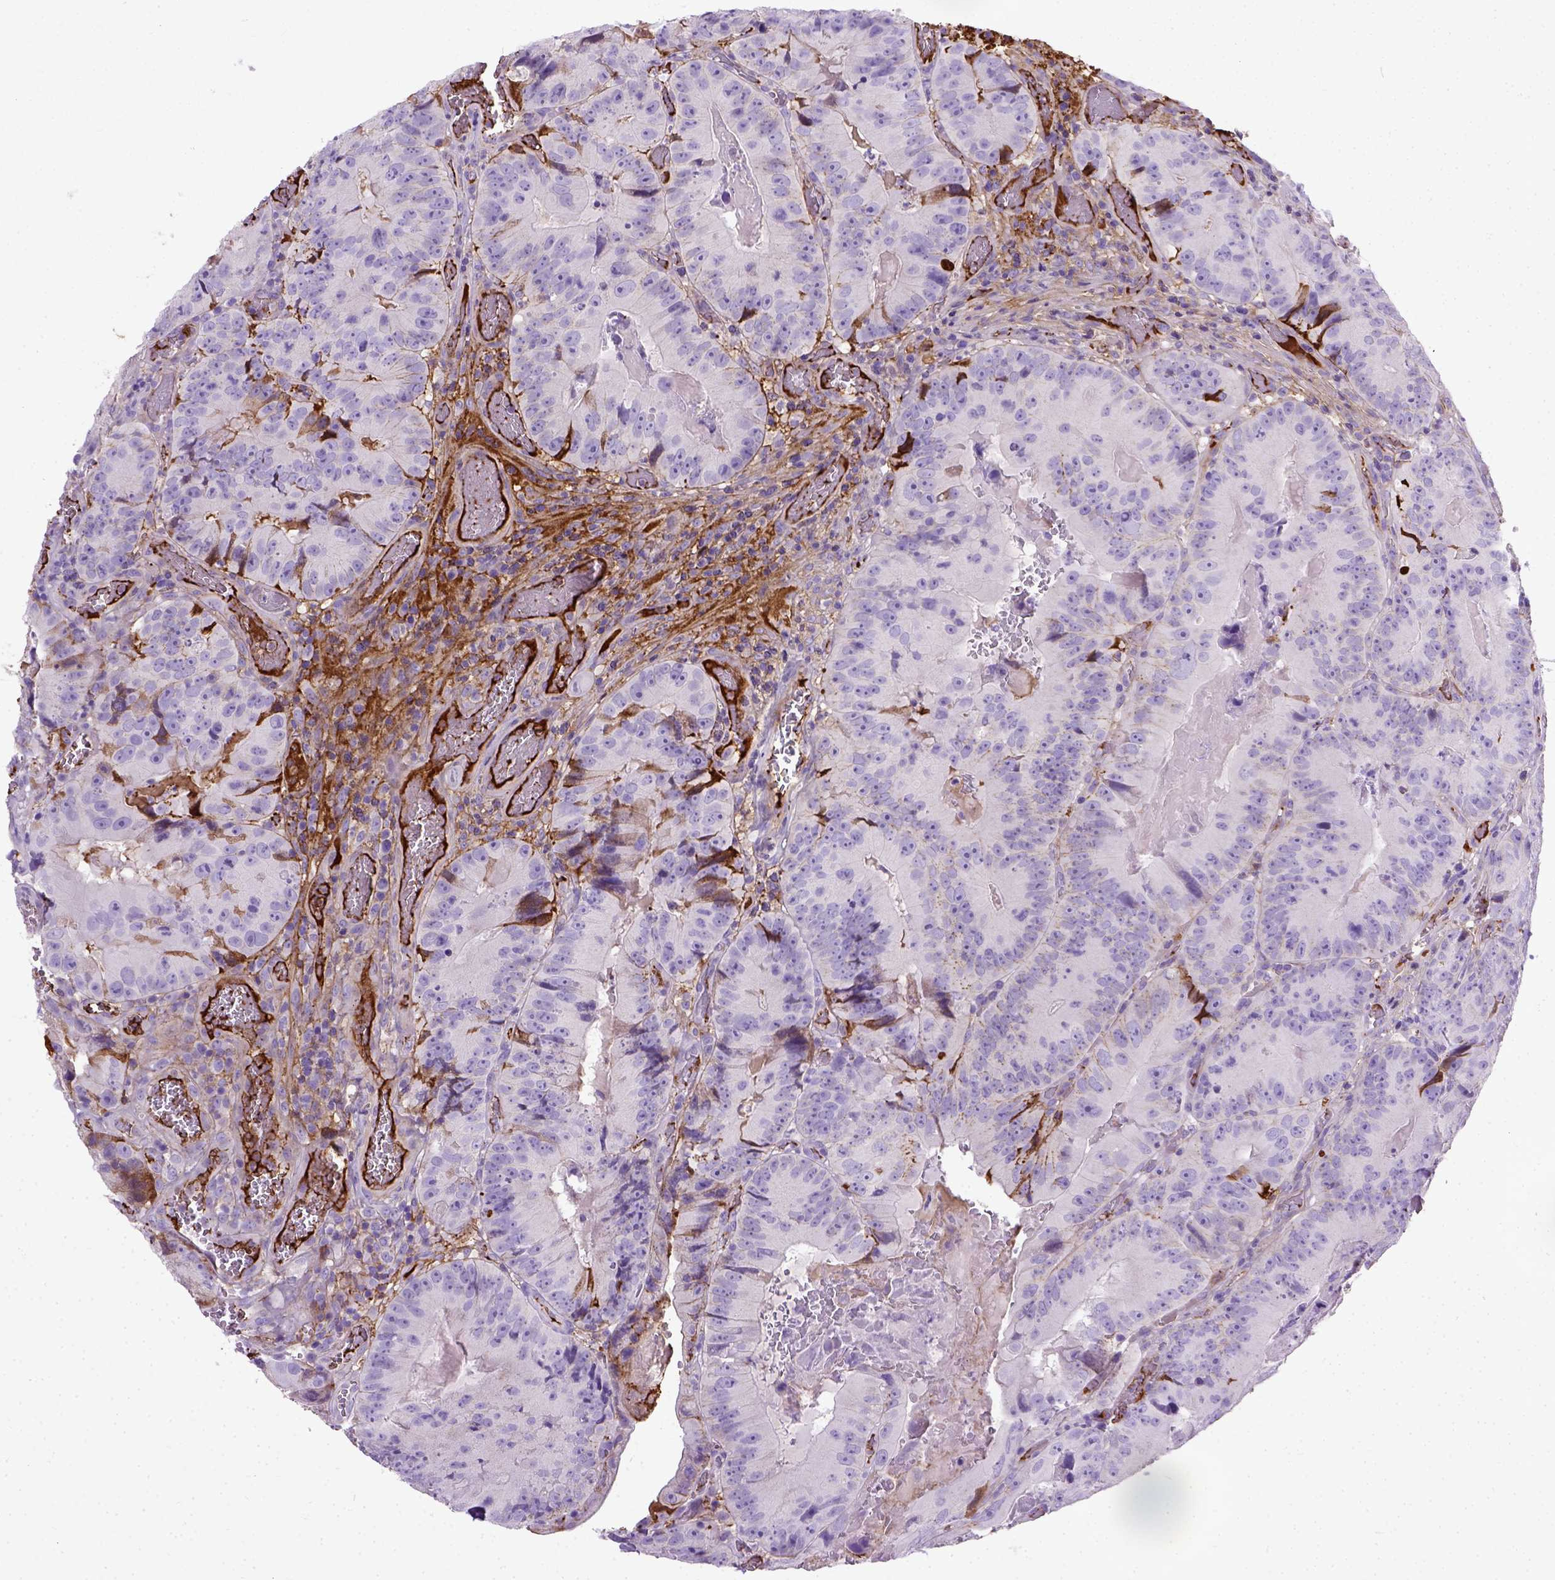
{"staining": {"intensity": "negative", "quantity": "none", "location": "none"}, "tissue": "colorectal cancer", "cell_type": "Tumor cells", "image_type": "cancer", "snomed": [{"axis": "morphology", "description": "Adenocarcinoma, NOS"}, {"axis": "topography", "description": "Colon"}], "caption": "DAB (3,3'-diaminobenzidine) immunohistochemical staining of human colorectal cancer (adenocarcinoma) exhibits no significant staining in tumor cells. The staining is performed using DAB brown chromogen with nuclei counter-stained in using hematoxylin.", "gene": "ADAMTS8", "patient": {"sex": "female", "age": 86}}